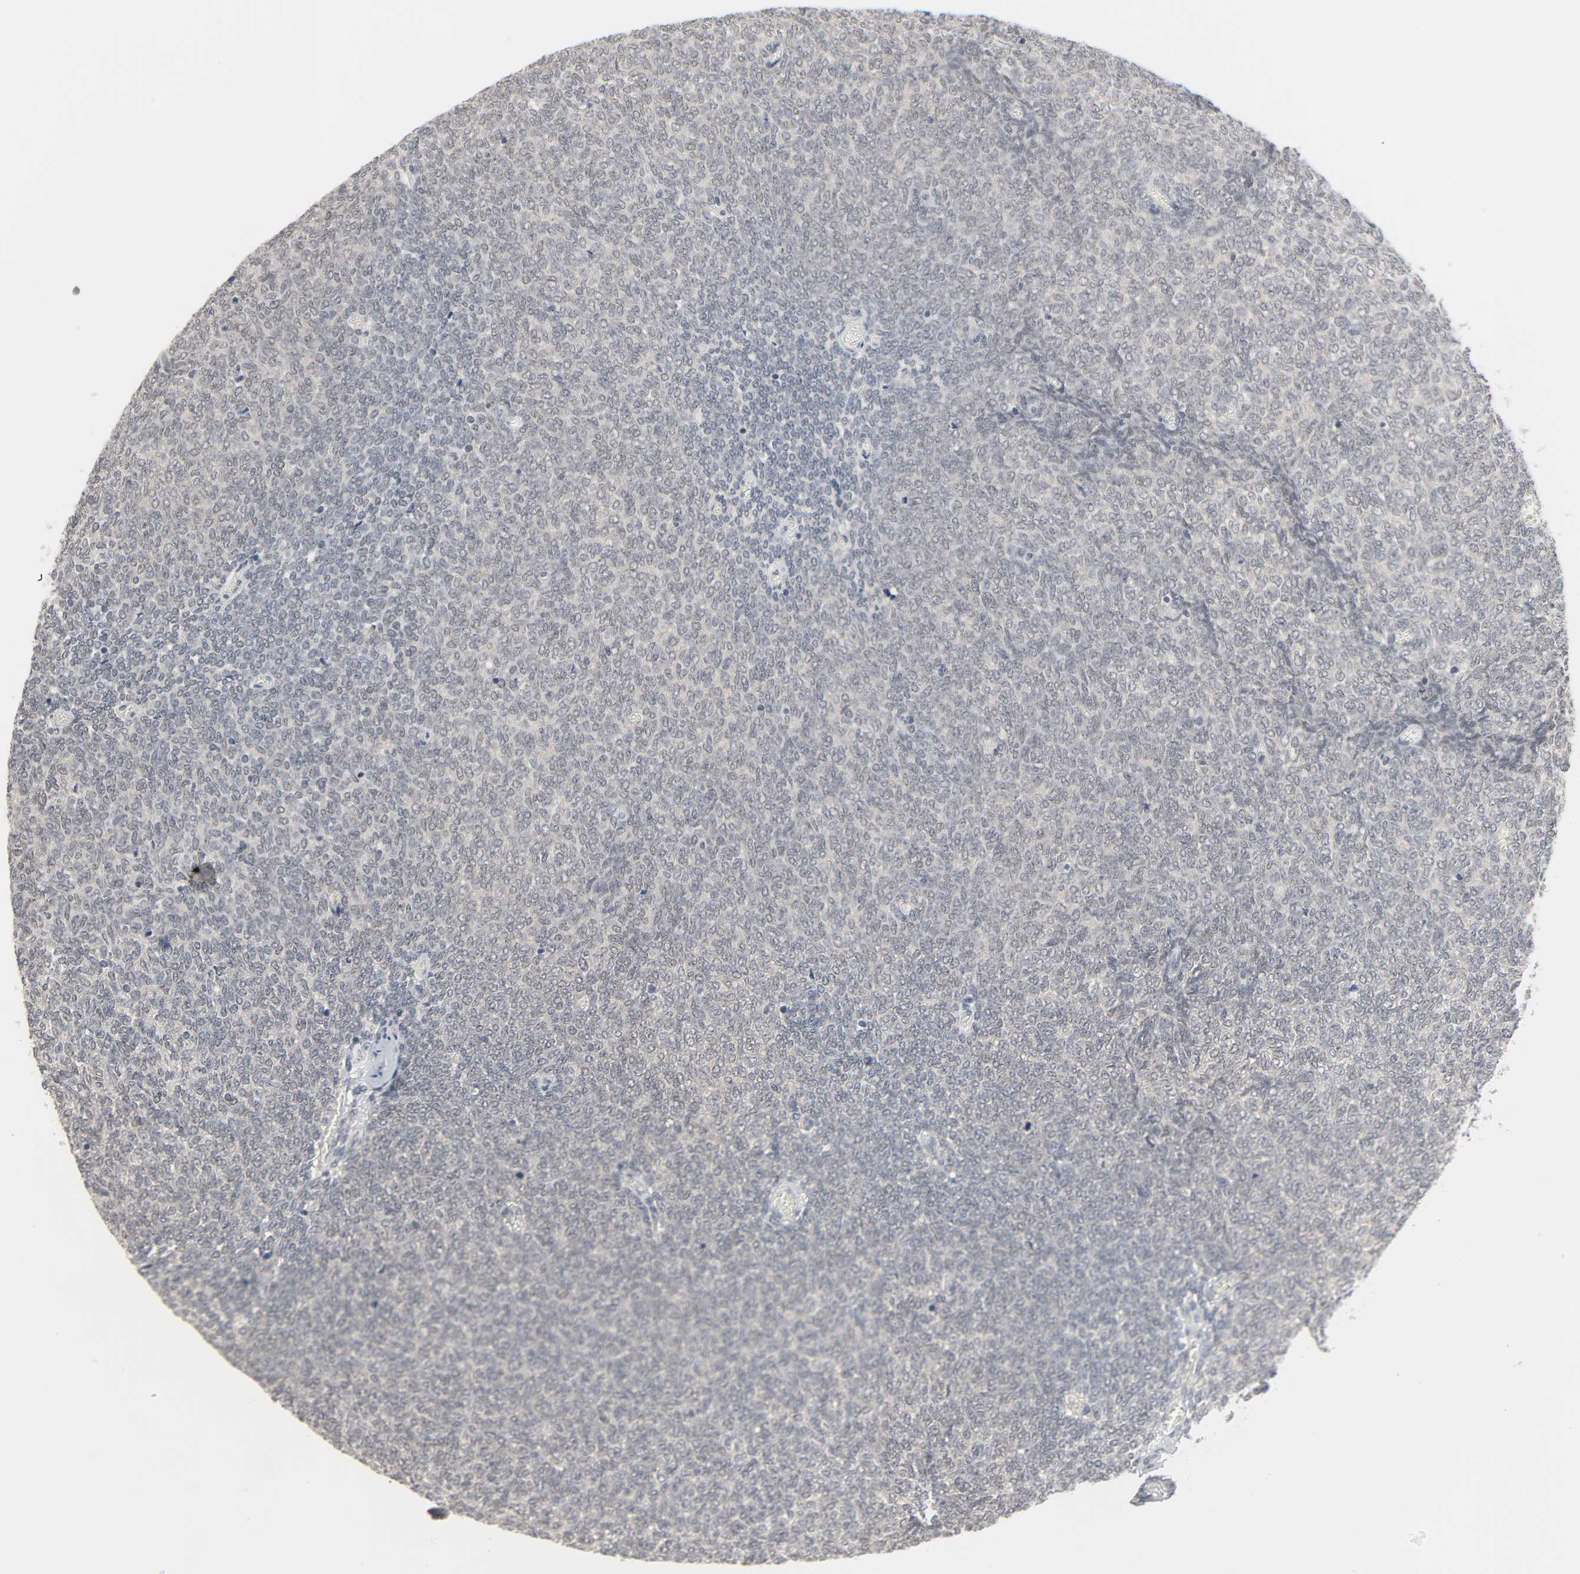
{"staining": {"intensity": "weak", "quantity": "<25%", "location": "cytoplasmic/membranous"}, "tissue": "renal cancer", "cell_type": "Tumor cells", "image_type": "cancer", "snomed": [{"axis": "morphology", "description": "Neoplasm, malignant, NOS"}, {"axis": "topography", "description": "Kidney"}], "caption": "The immunohistochemistry image has no significant staining in tumor cells of renal cancer (malignant neoplasm) tissue.", "gene": "ACSS2", "patient": {"sex": "male", "age": 28}}